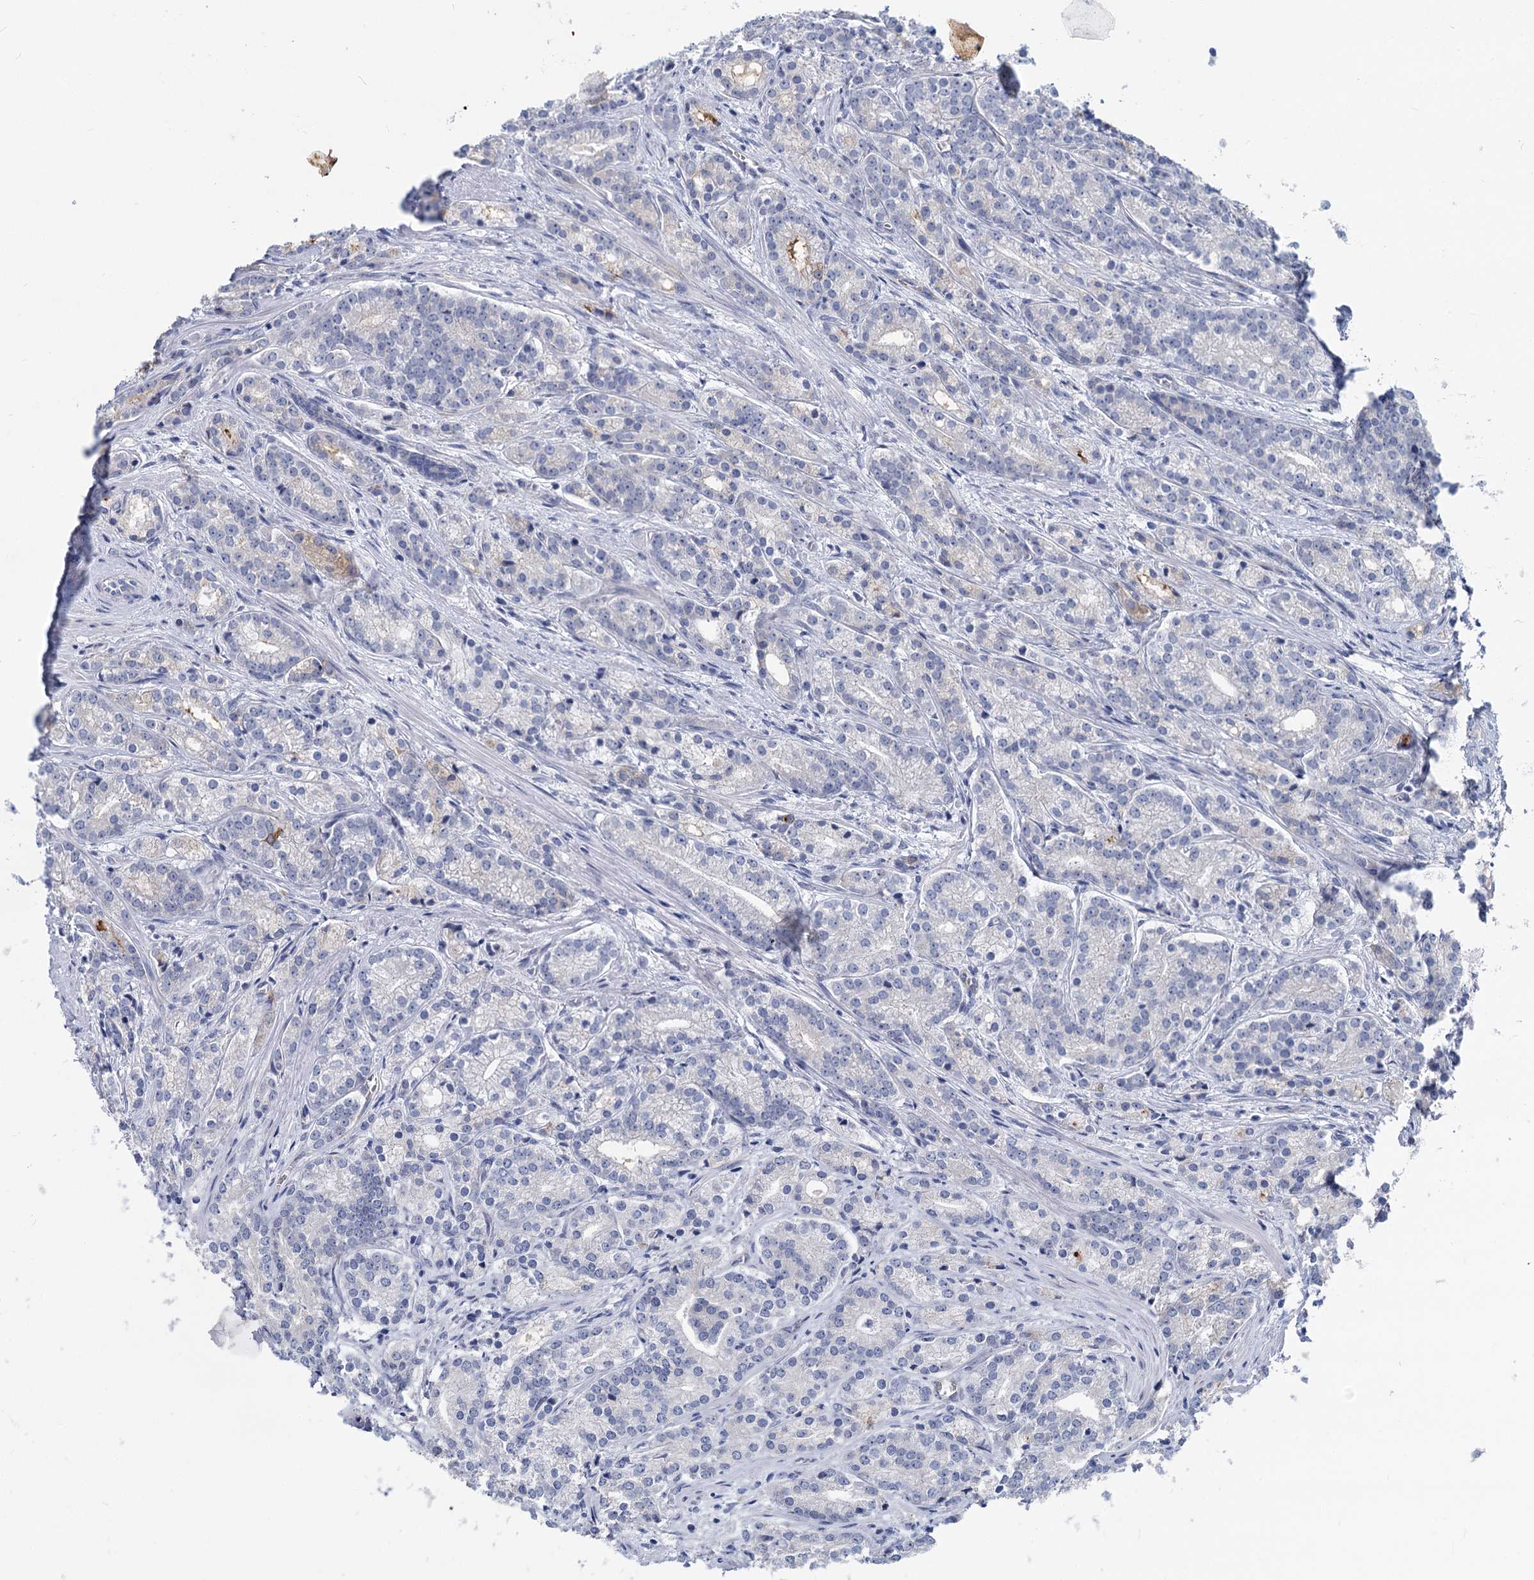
{"staining": {"intensity": "negative", "quantity": "none", "location": "none"}, "tissue": "prostate cancer", "cell_type": "Tumor cells", "image_type": "cancer", "snomed": [{"axis": "morphology", "description": "Adenocarcinoma, Low grade"}, {"axis": "topography", "description": "Prostate"}], "caption": "There is no significant positivity in tumor cells of prostate cancer.", "gene": "INSC", "patient": {"sex": "male", "age": 71}}